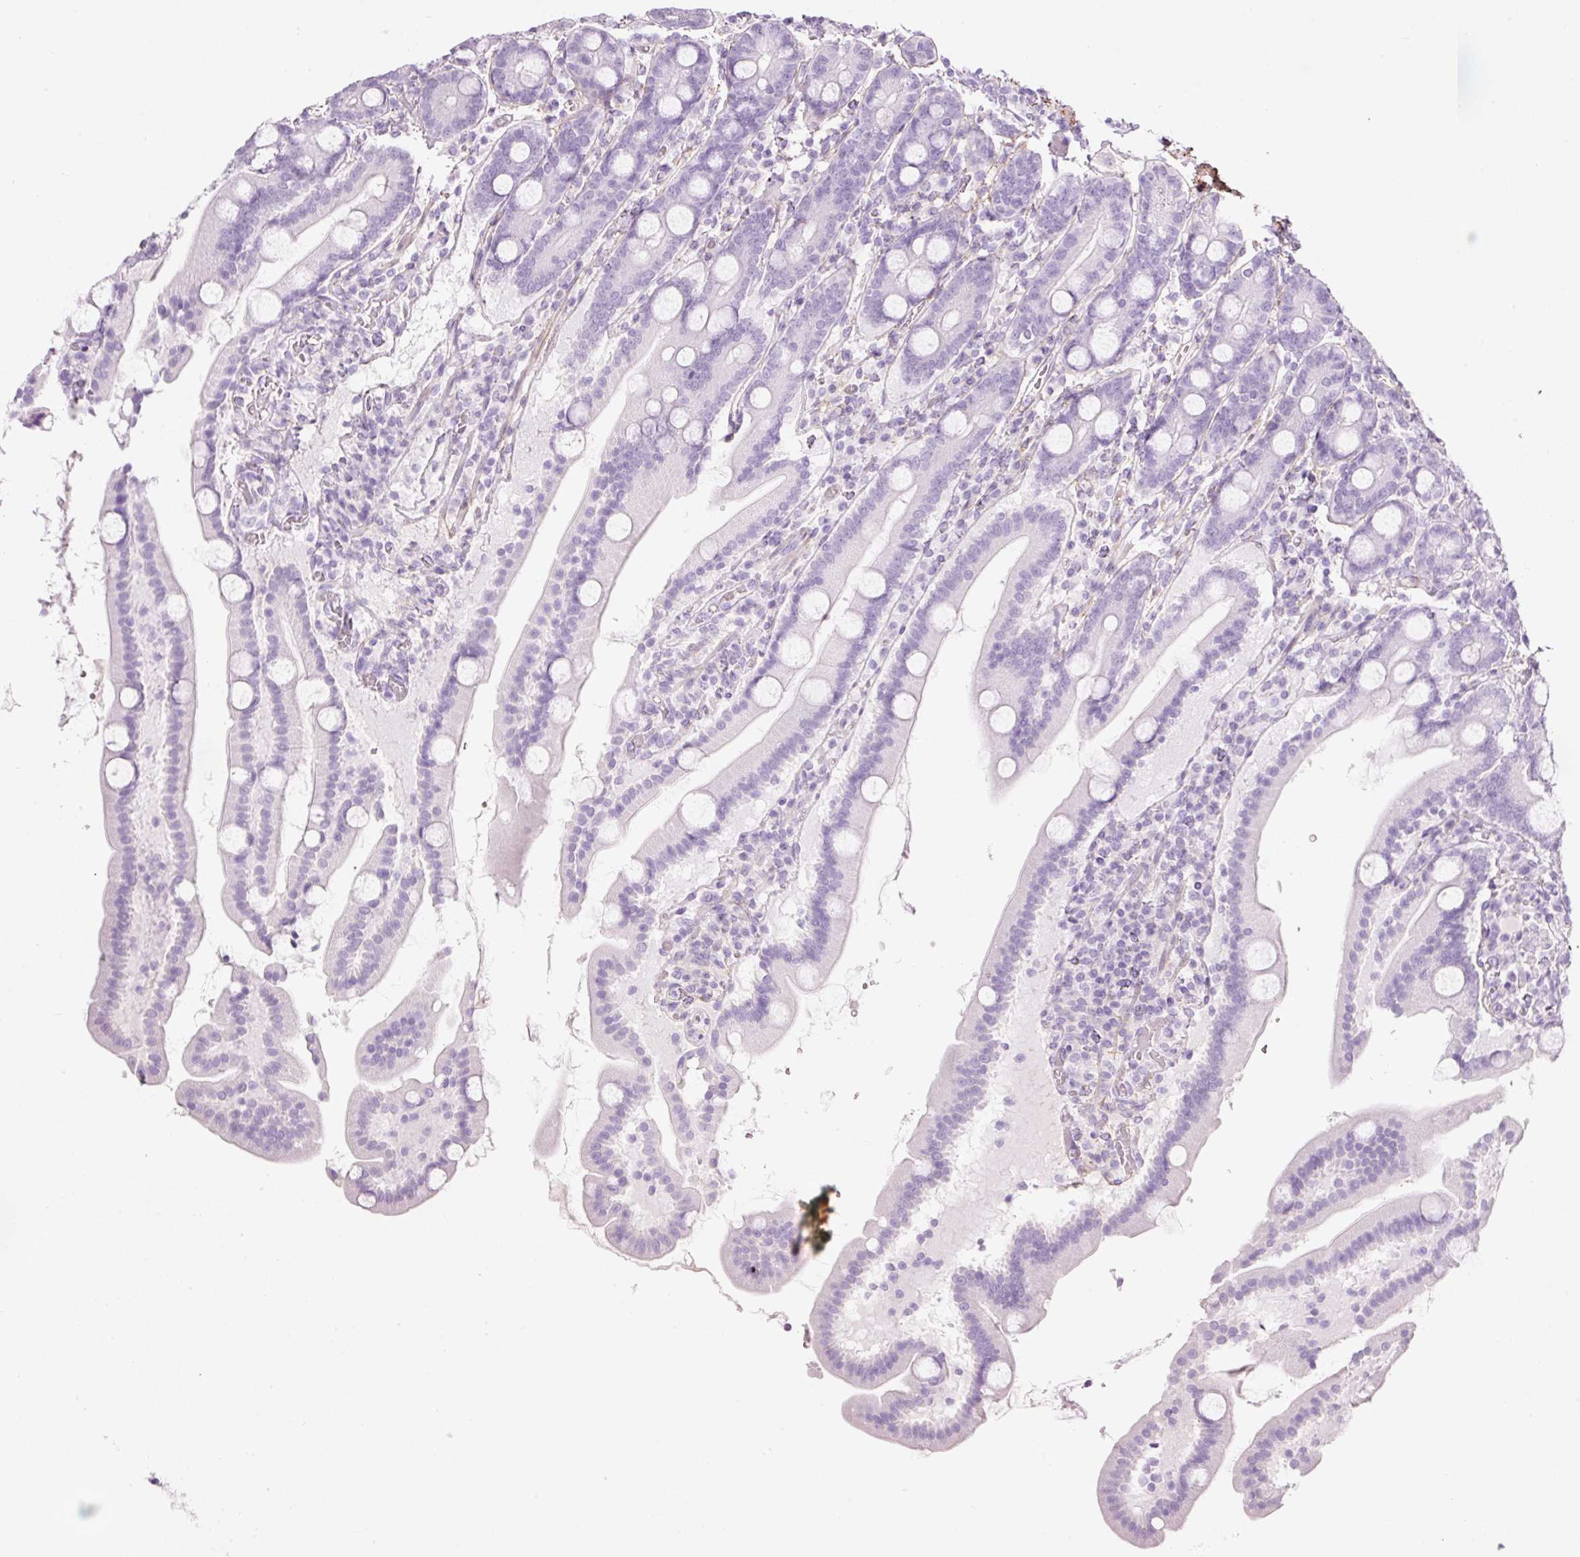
{"staining": {"intensity": "negative", "quantity": "none", "location": "none"}, "tissue": "duodenum", "cell_type": "Glandular cells", "image_type": "normal", "snomed": [{"axis": "morphology", "description": "Normal tissue, NOS"}, {"axis": "topography", "description": "Duodenum"}], "caption": "The immunohistochemistry (IHC) photomicrograph has no significant expression in glandular cells of duodenum.", "gene": "MFAP4", "patient": {"sex": "male", "age": 55}}